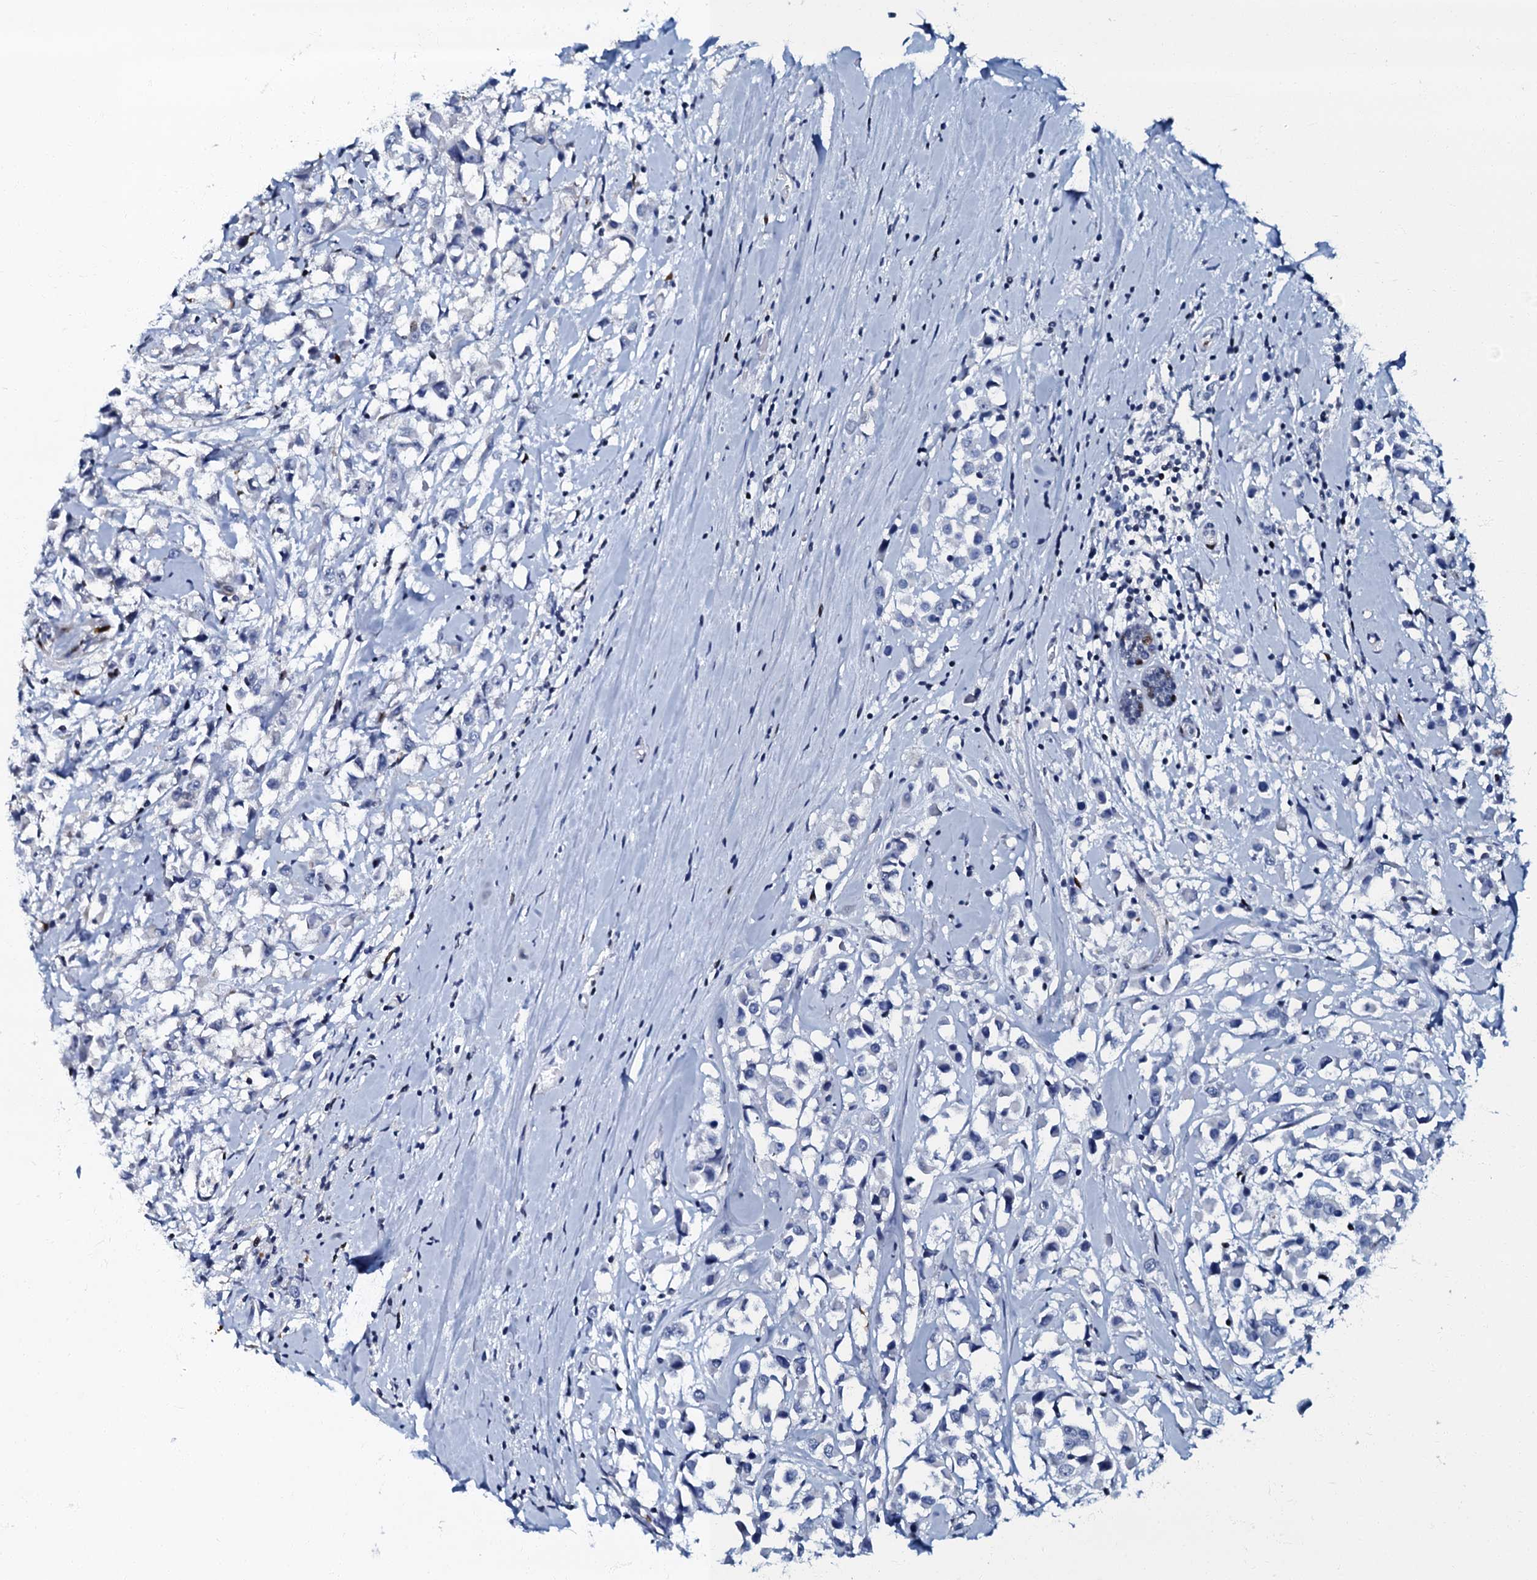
{"staining": {"intensity": "negative", "quantity": "none", "location": "none"}, "tissue": "breast cancer", "cell_type": "Tumor cells", "image_type": "cancer", "snomed": [{"axis": "morphology", "description": "Duct carcinoma"}, {"axis": "topography", "description": "Breast"}], "caption": "A high-resolution micrograph shows IHC staining of breast cancer (intraductal carcinoma), which demonstrates no significant staining in tumor cells.", "gene": "MFSD5", "patient": {"sex": "female", "age": 61}}